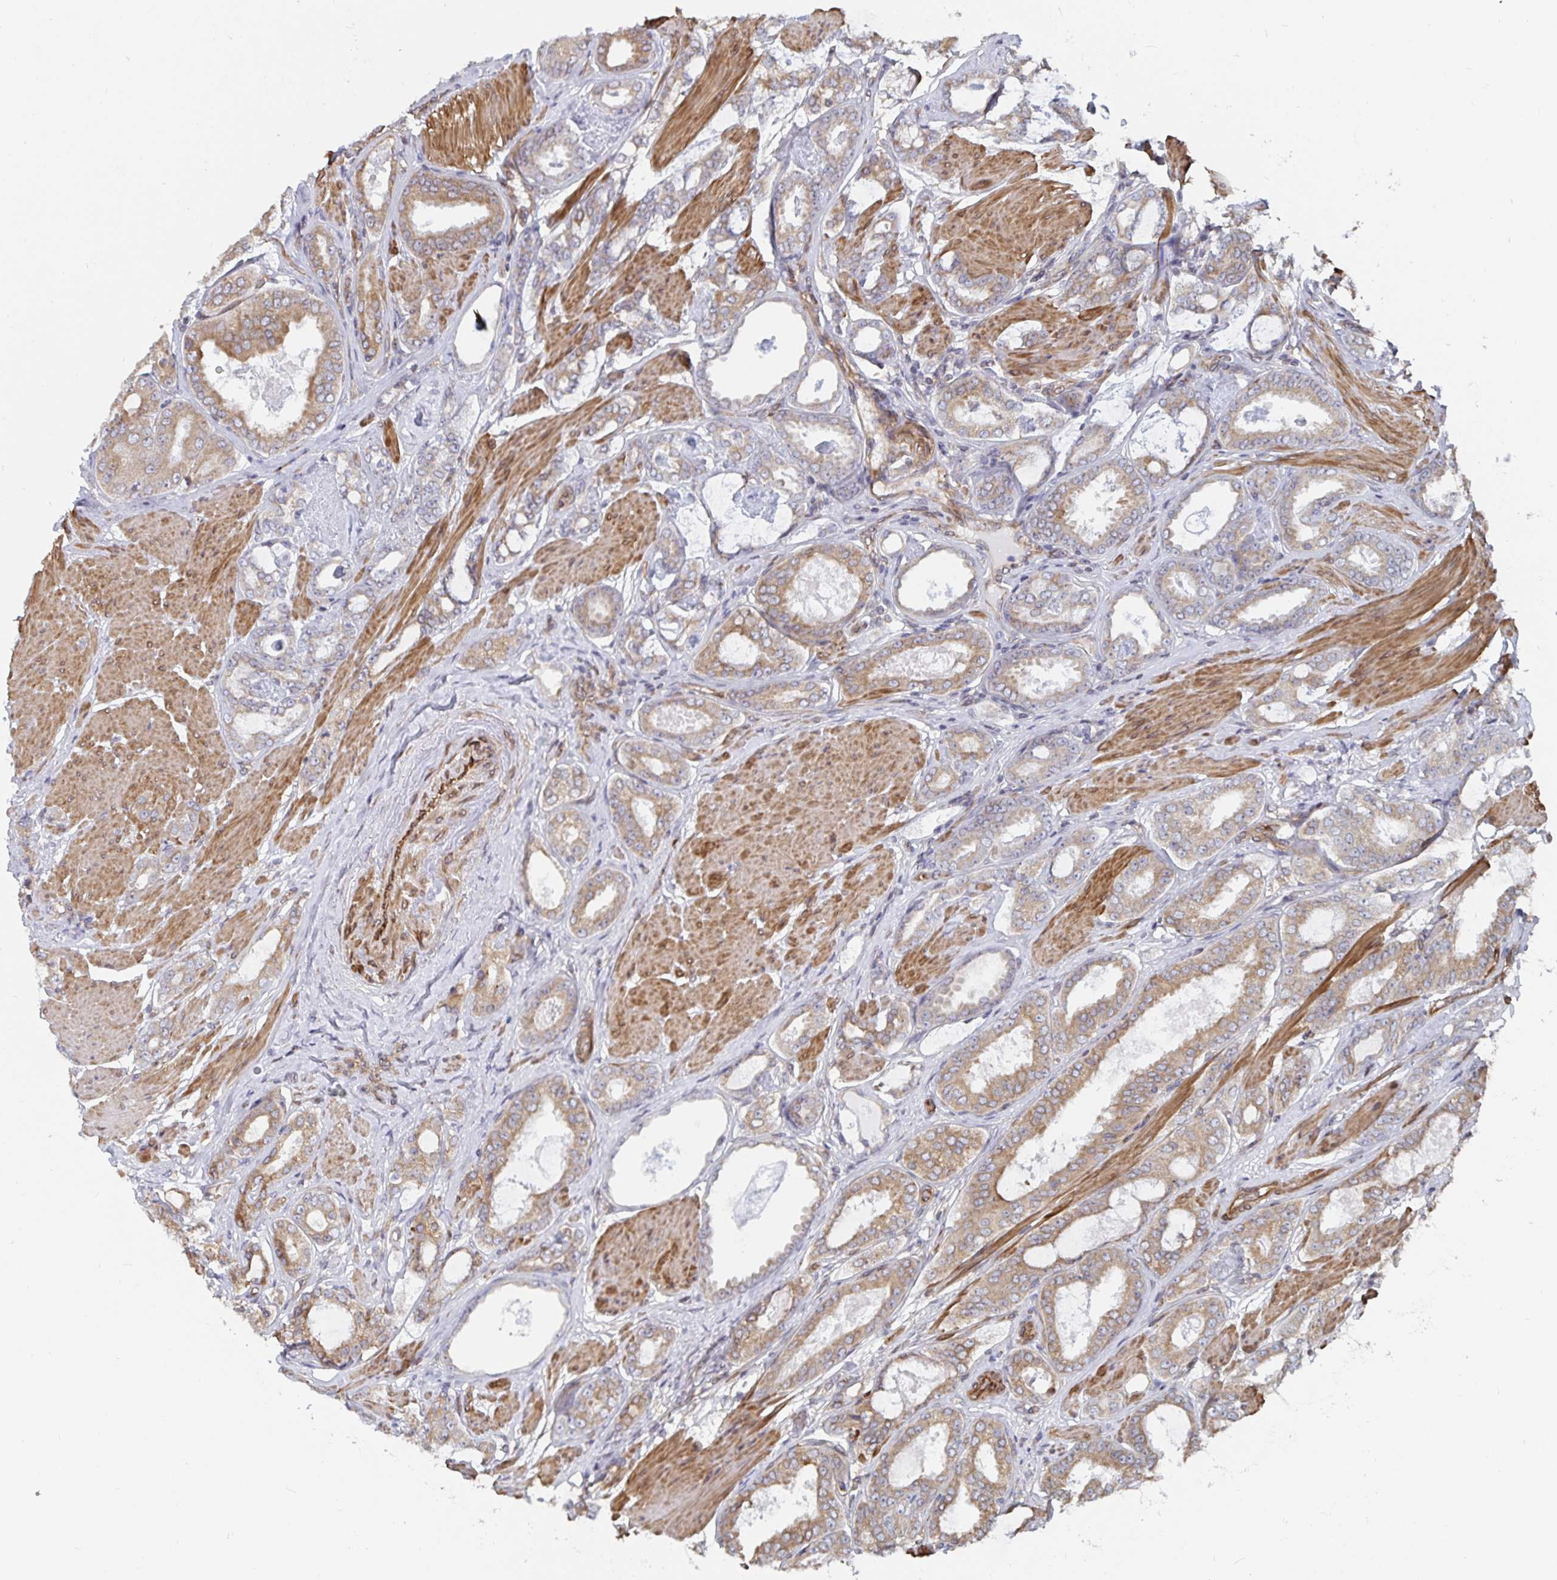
{"staining": {"intensity": "weak", "quantity": ">75%", "location": "cytoplasmic/membranous"}, "tissue": "prostate cancer", "cell_type": "Tumor cells", "image_type": "cancer", "snomed": [{"axis": "morphology", "description": "Adenocarcinoma, High grade"}, {"axis": "topography", "description": "Prostate"}], "caption": "Brown immunohistochemical staining in prostate cancer (high-grade adenocarcinoma) shows weak cytoplasmic/membranous staining in approximately >75% of tumor cells. Using DAB (brown) and hematoxylin (blue) stains, captured at high magnification using brightfield microscopy.", "gene": "BCAP29", "patient": {"sex": "male", "age": 63}}